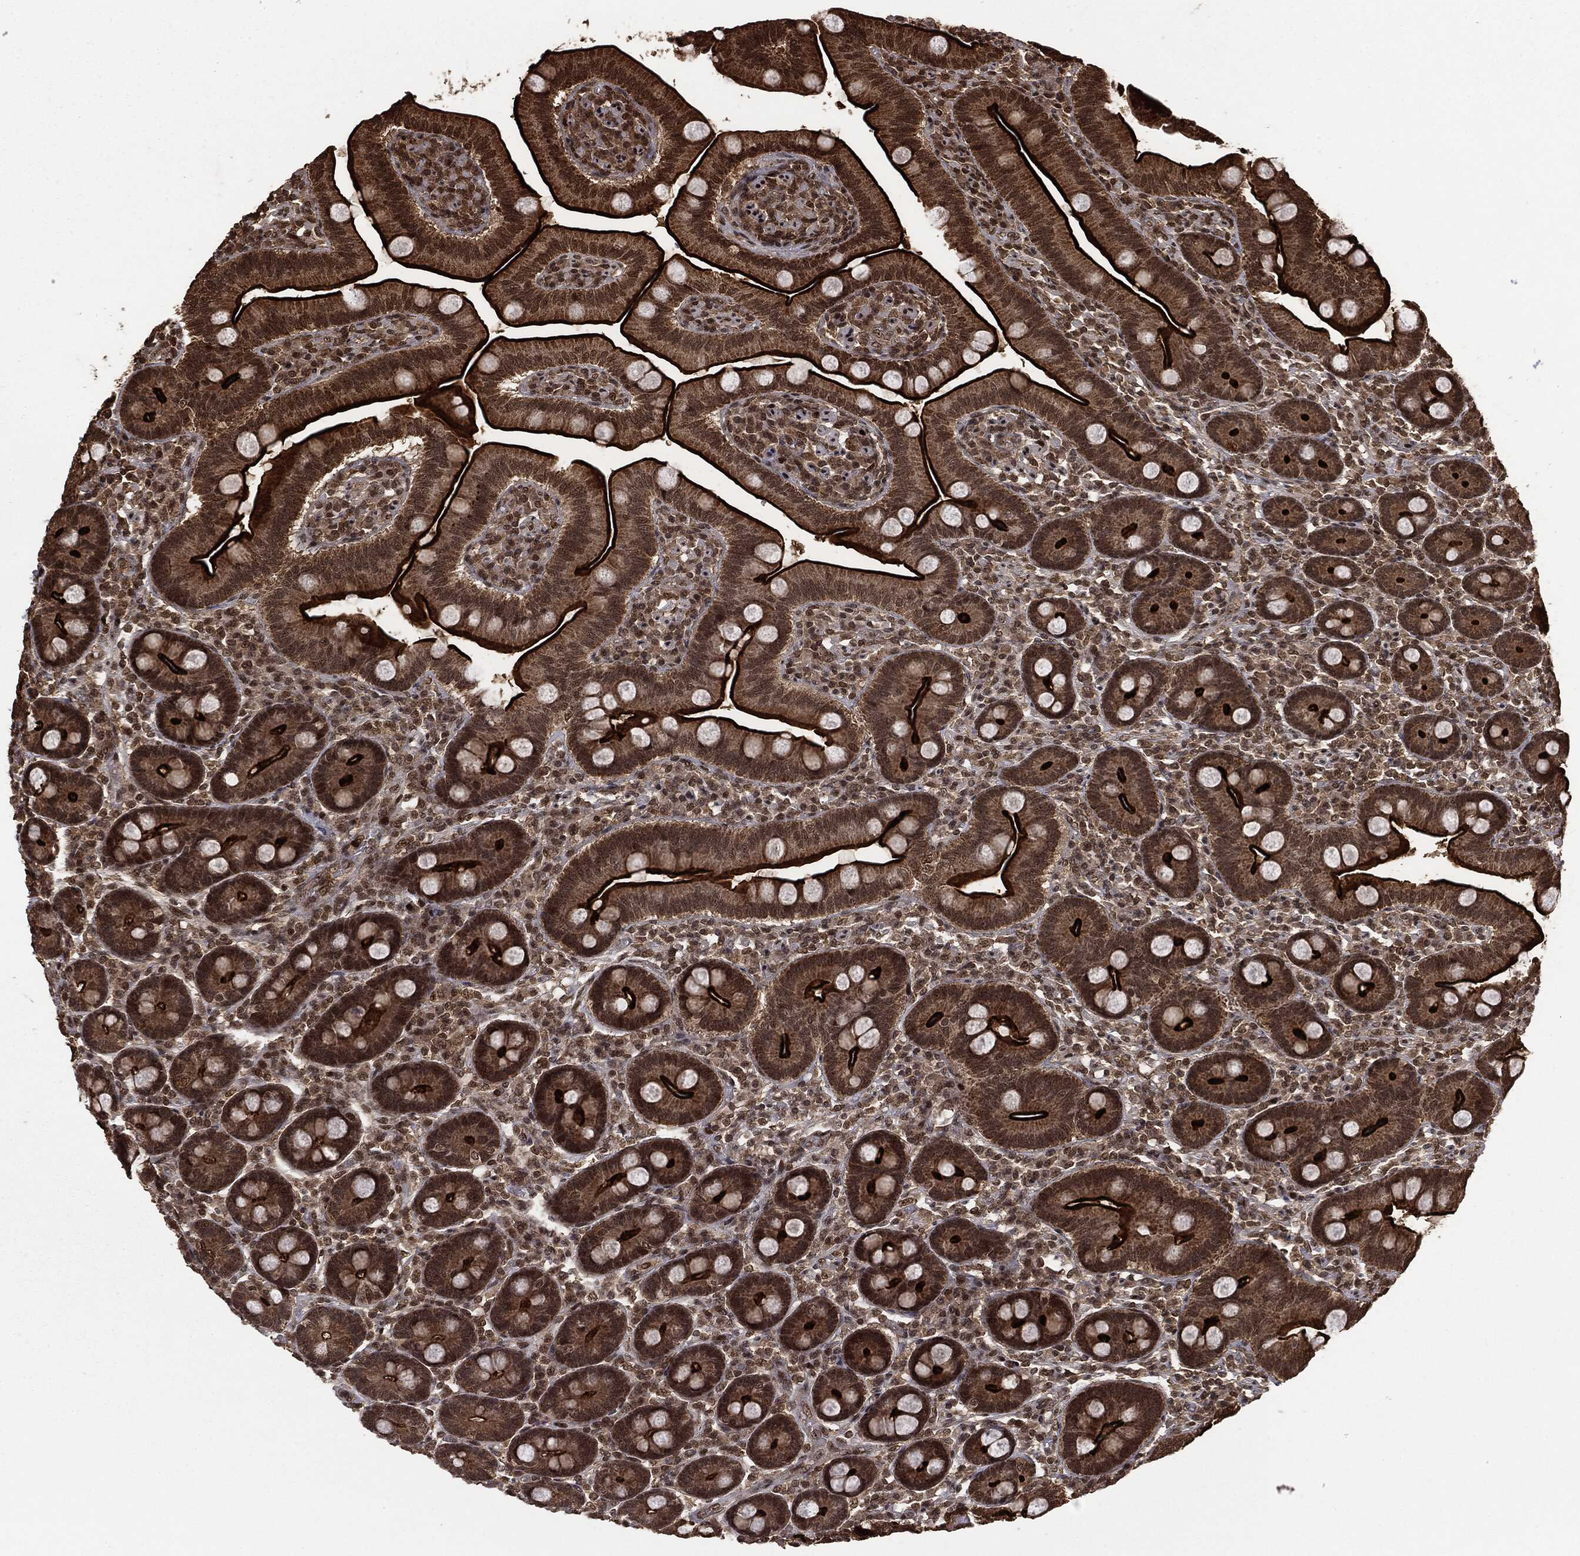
{"staining": {"intensity": "strong", "quantity": ">75%", "location": "cytoplasmic/membranous,nuclear"}, "tissue": "duodenum", "cell_type": "Glandular cells", "image_type": "normal", "snomed": [{"axis": "morphology", "description": "Normal tissue, NOS"}, {"axis": "topography", "description": "Duodenum"}], "caption": "Protein staining of unremarkable duodenum displays strong cytoplasmic/membranous,nuclear positivity in about >75% of glandular cells.", "gene": "CTDP1", "patient": {"sex": "male", "age": 59}}